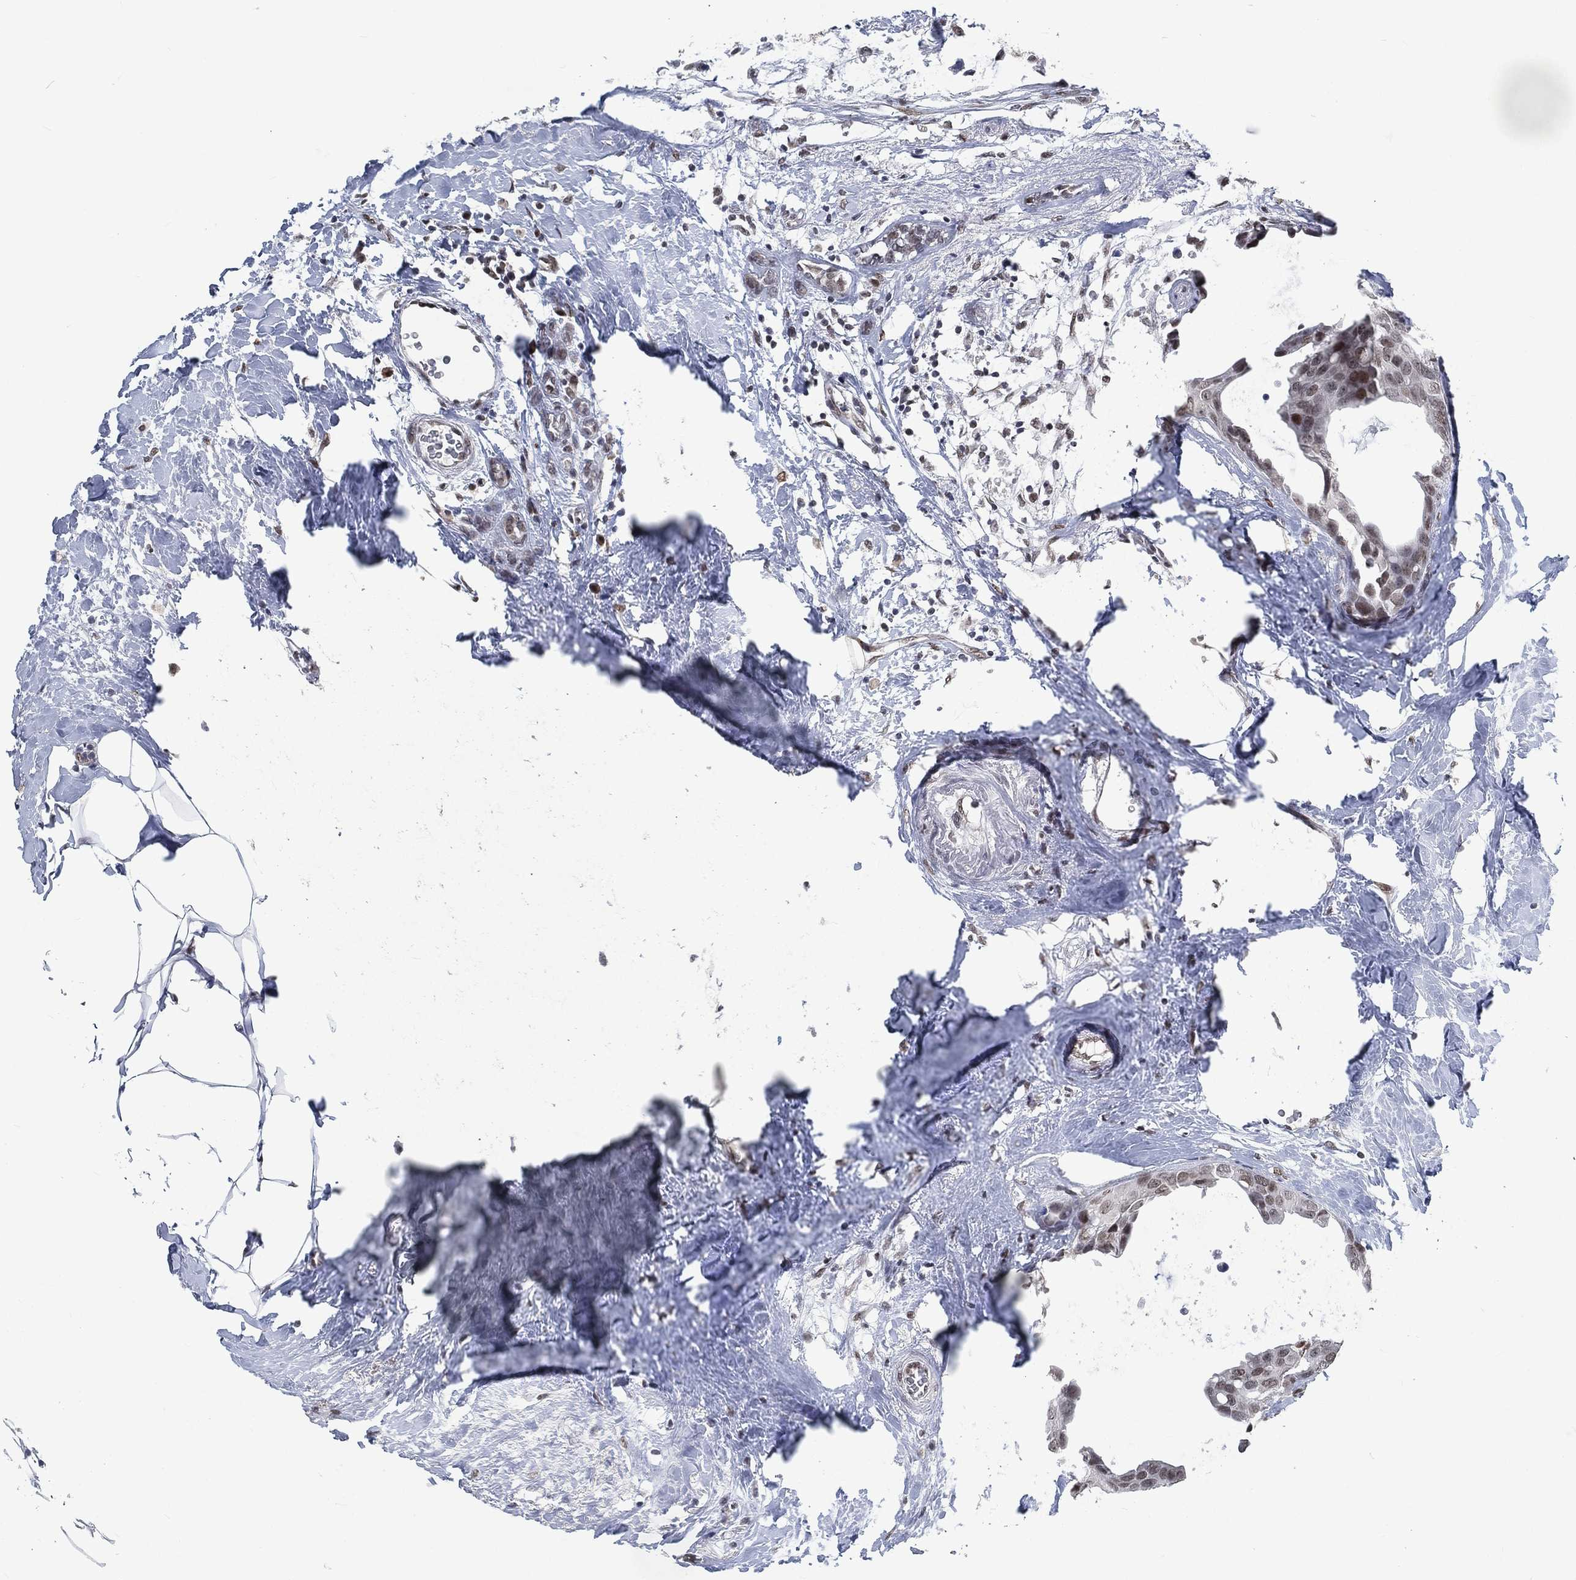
{"staining": {"intensity": "negative", "quantity": "none", "location": "none"}, "tissue": "breast cancer", "cell_type": "Tumor cells", "image_type": "cancer", "snomed": [{"axis": "morphology", "description": "Duct carcinoma"}, {"axis": "topography", "description": "Breast"}], "caption": "Tumor cells show no significant protein positivity in infiltrating ductal carcinoma (breast).", "gene": "YLPM1", "patient": {"sex": "female", "age": 45}}